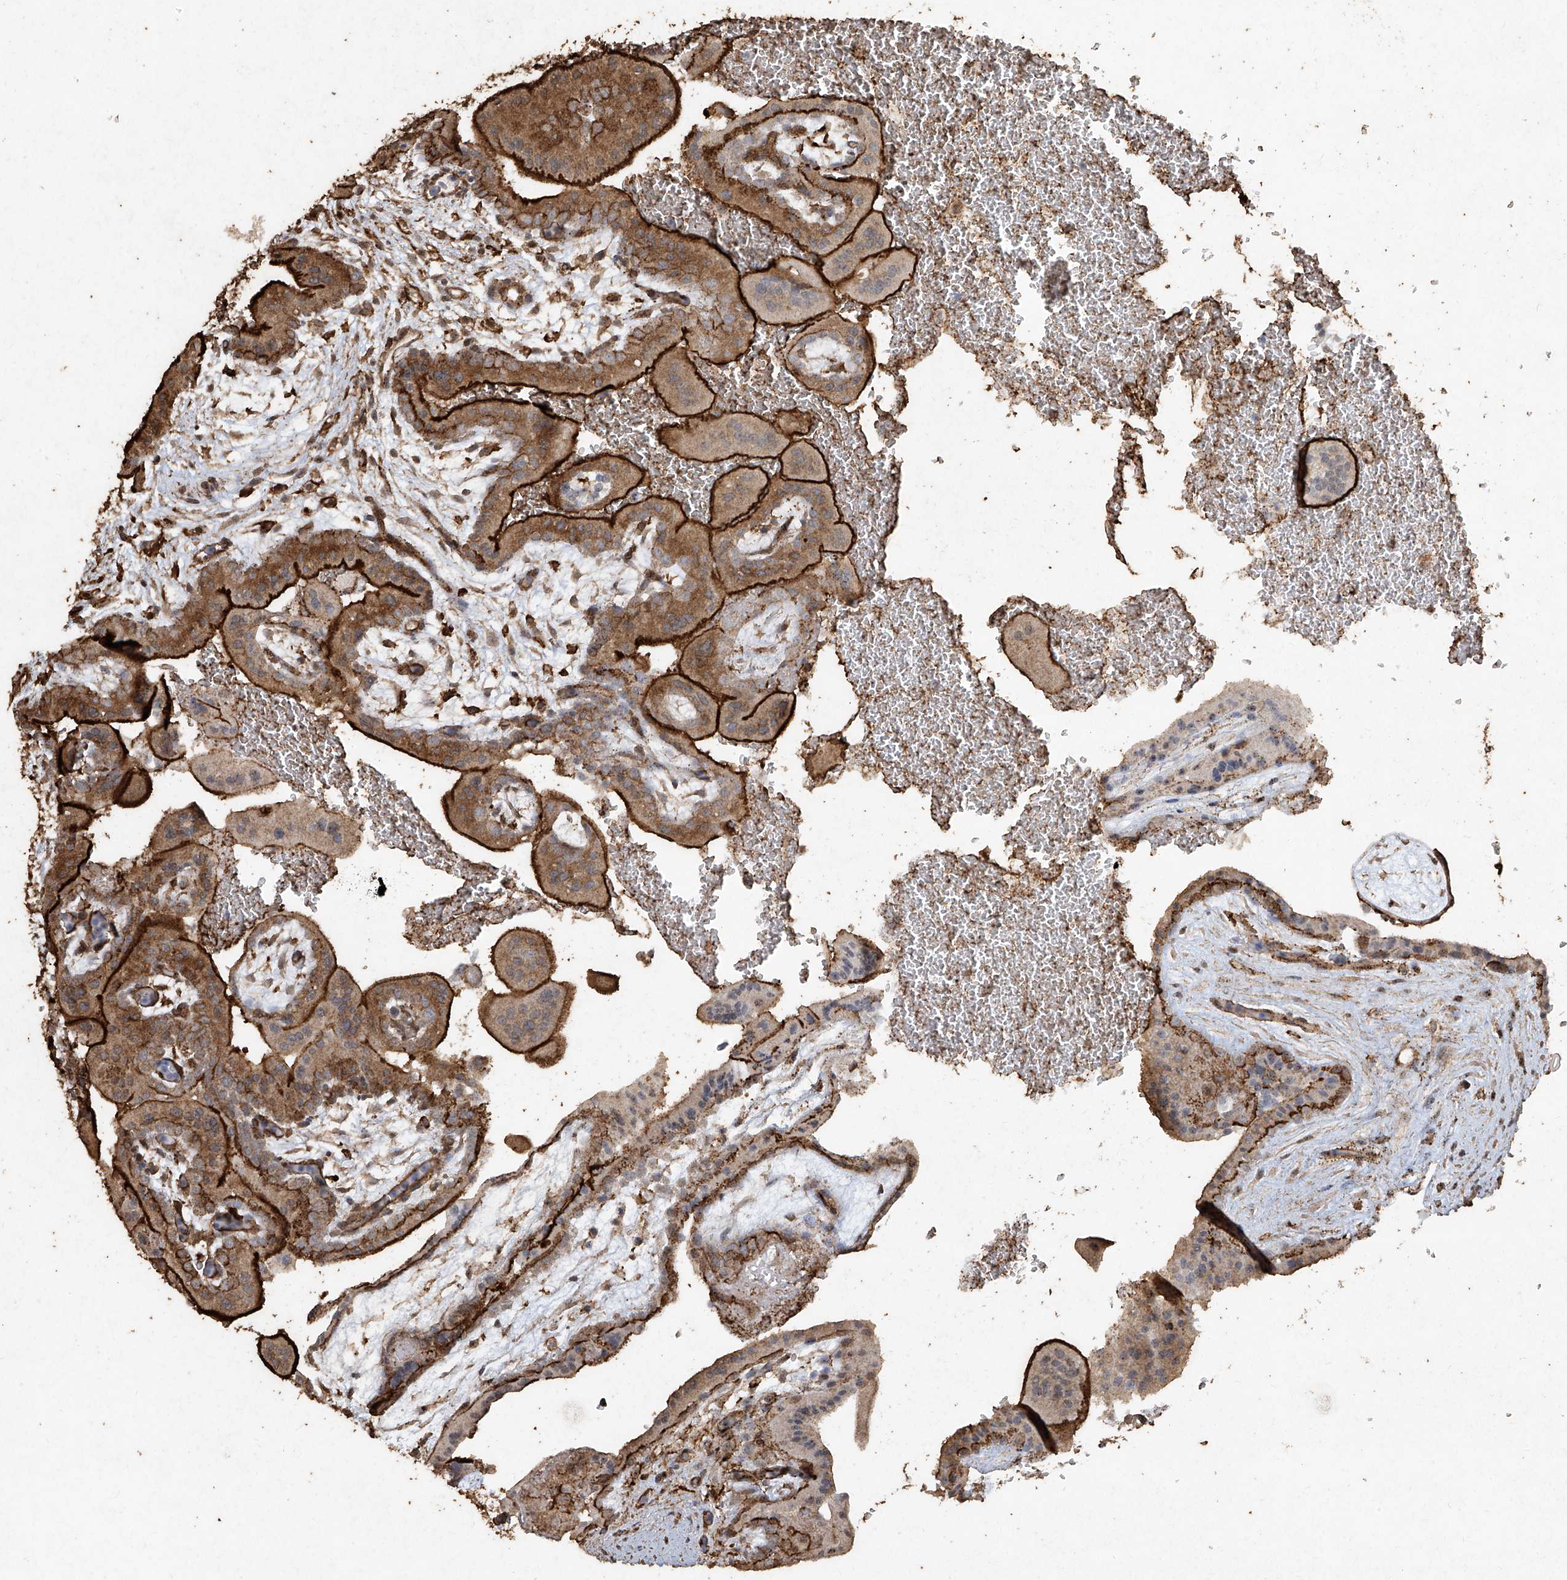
{"staining": {"intensity": "strong", "quantity": ">75%", "location": "cytoplasmic/membranous"}, "tissue": "placenta", "cell_type": "Trophoblastic cells", "image_type": "normal", "snomed": [{"axis": "morphology", "description": "Normal tissue, NOS"}, {"axis": "topography", "description": "Placenta"}], "caption": "Immunohistochemistry (IHC) (DAB) staining of unremarkable human placenta reveals strong cytoplasmic/membranous protein expression in about >75% of trophoblastic cells.", "gene": "ERBB3", "patient": {"sex": "female", "age": 35}}